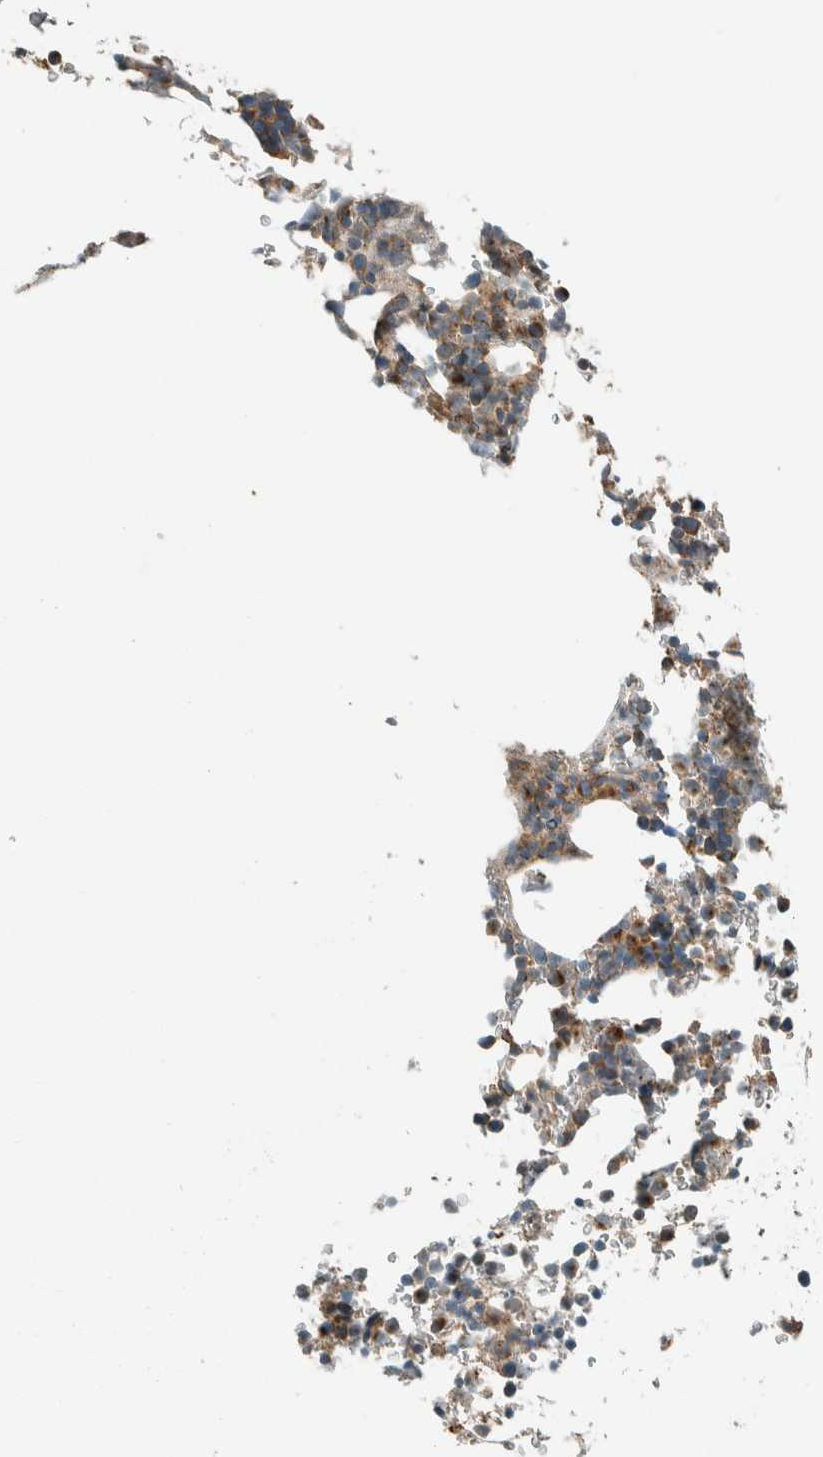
{"staining": {"intensity": "weak", "quantity": "<25%", "location": "cytoplasmic/membranous"}, "tissue": "bone marrow", "cell_type": "Hematopoietic cells", "image_type": "normal", "snomed": [{"axis": "morphology", "description": "Normal tissue, NOS"}, {"axis": "topography", "description": "Bone marrow"}], "caption": "This is an IHC histopathology image of unremarkable bone marrow. There is no staining in hematopoietic cells.", "gene": "SPAG5", "patient": {"sex": "female", "age": 81}}